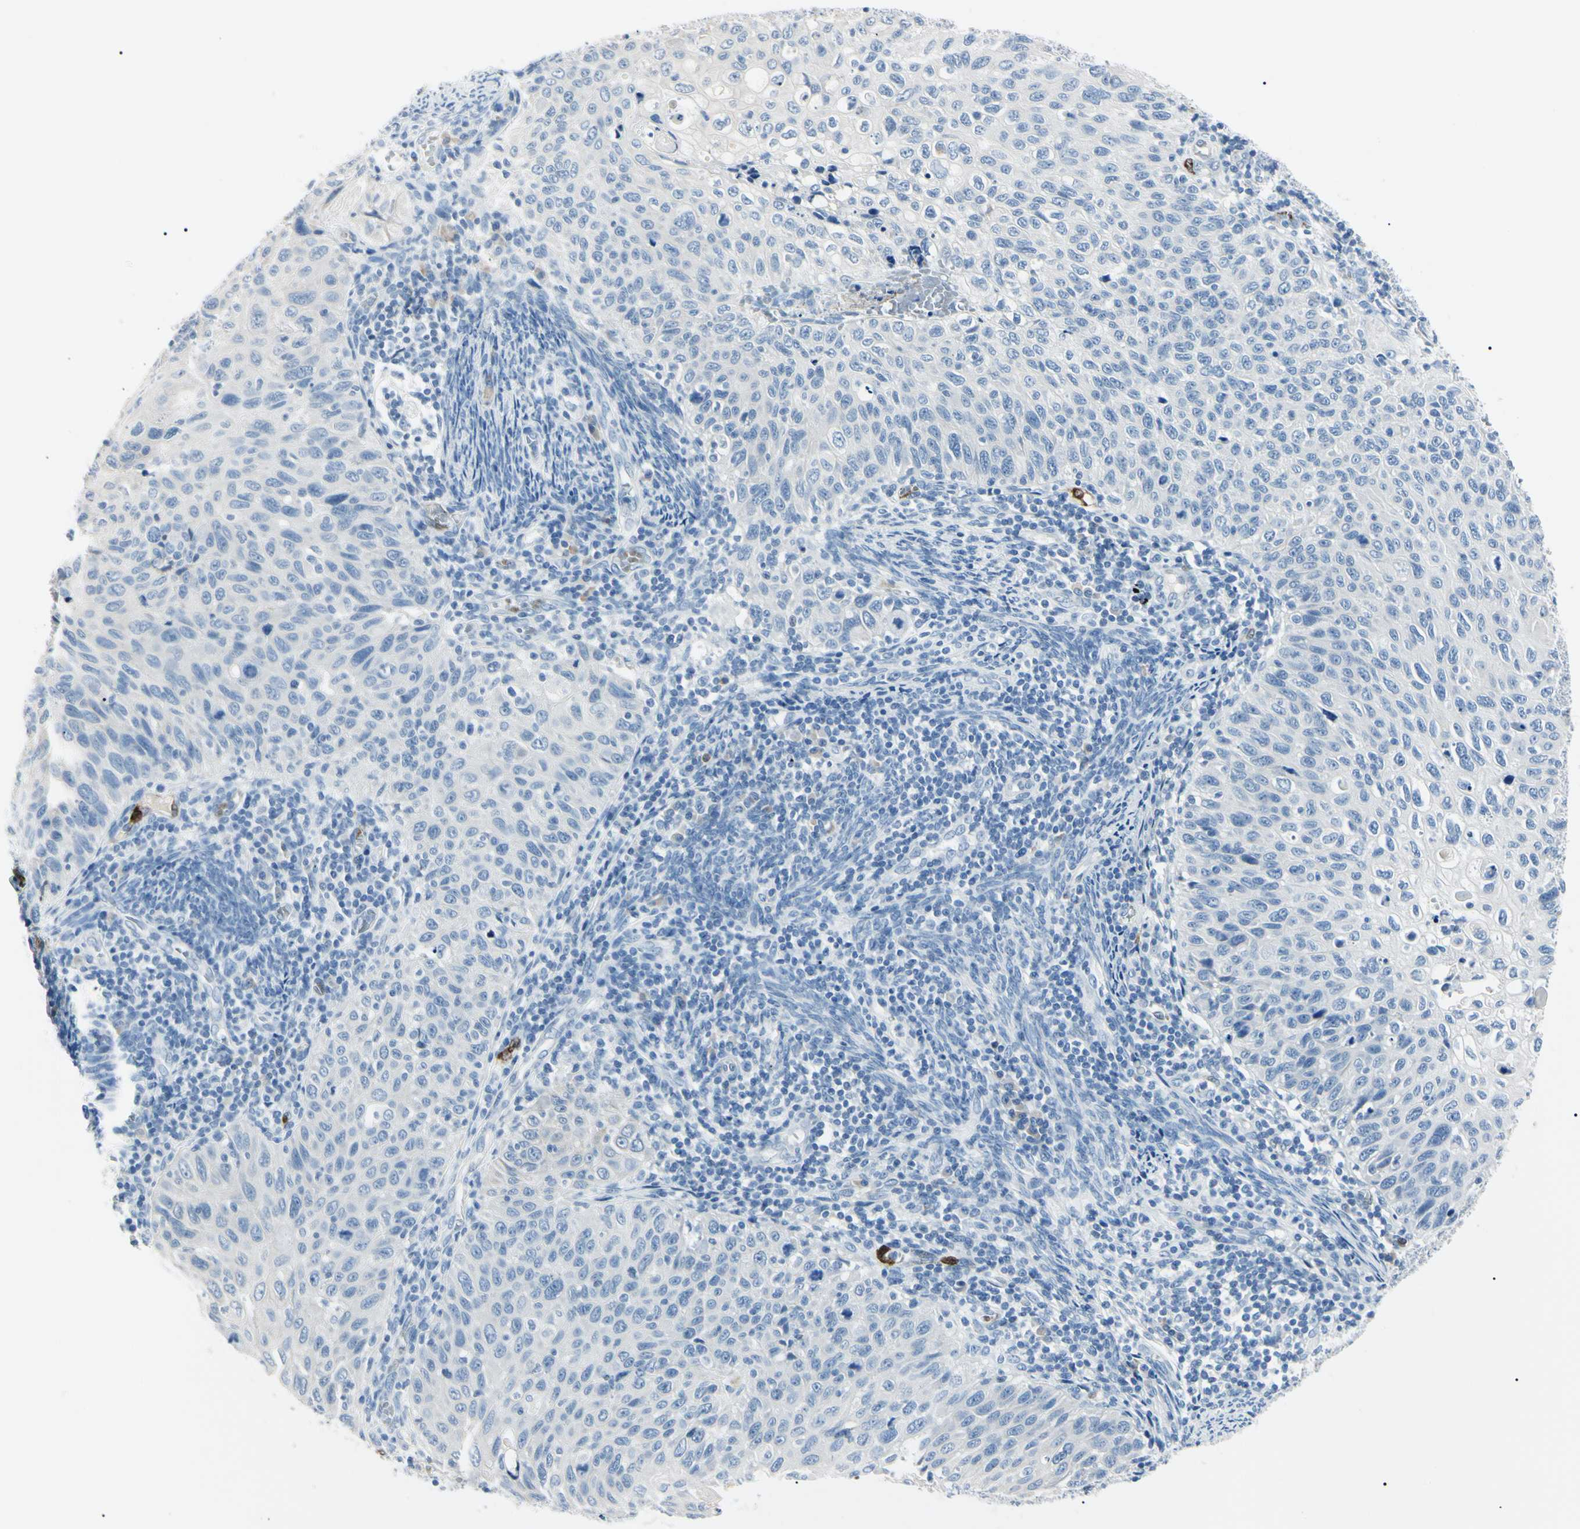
{"staining": {"intensity": "negative", "quantity": "none", "location": "none"}, "tissue": "cervical cancer", "cell_type": "Tumor cells", "image_type": "cancer", "snomed": [{"axis": "morphology", "description": "Squamous cell carcinoma, NOS"}, {"axis": "topography", "description": "Cervix"}], "caption": "The photomicrograph shows no staining of tumor cells in cervical cancer. (DAB (3,3'-diaminobenzidine) immunohistochemistry (IHC) with hematoxylin counter stain).", "gene": "CA2", "patient": {"sex": "female", "age": 70}}